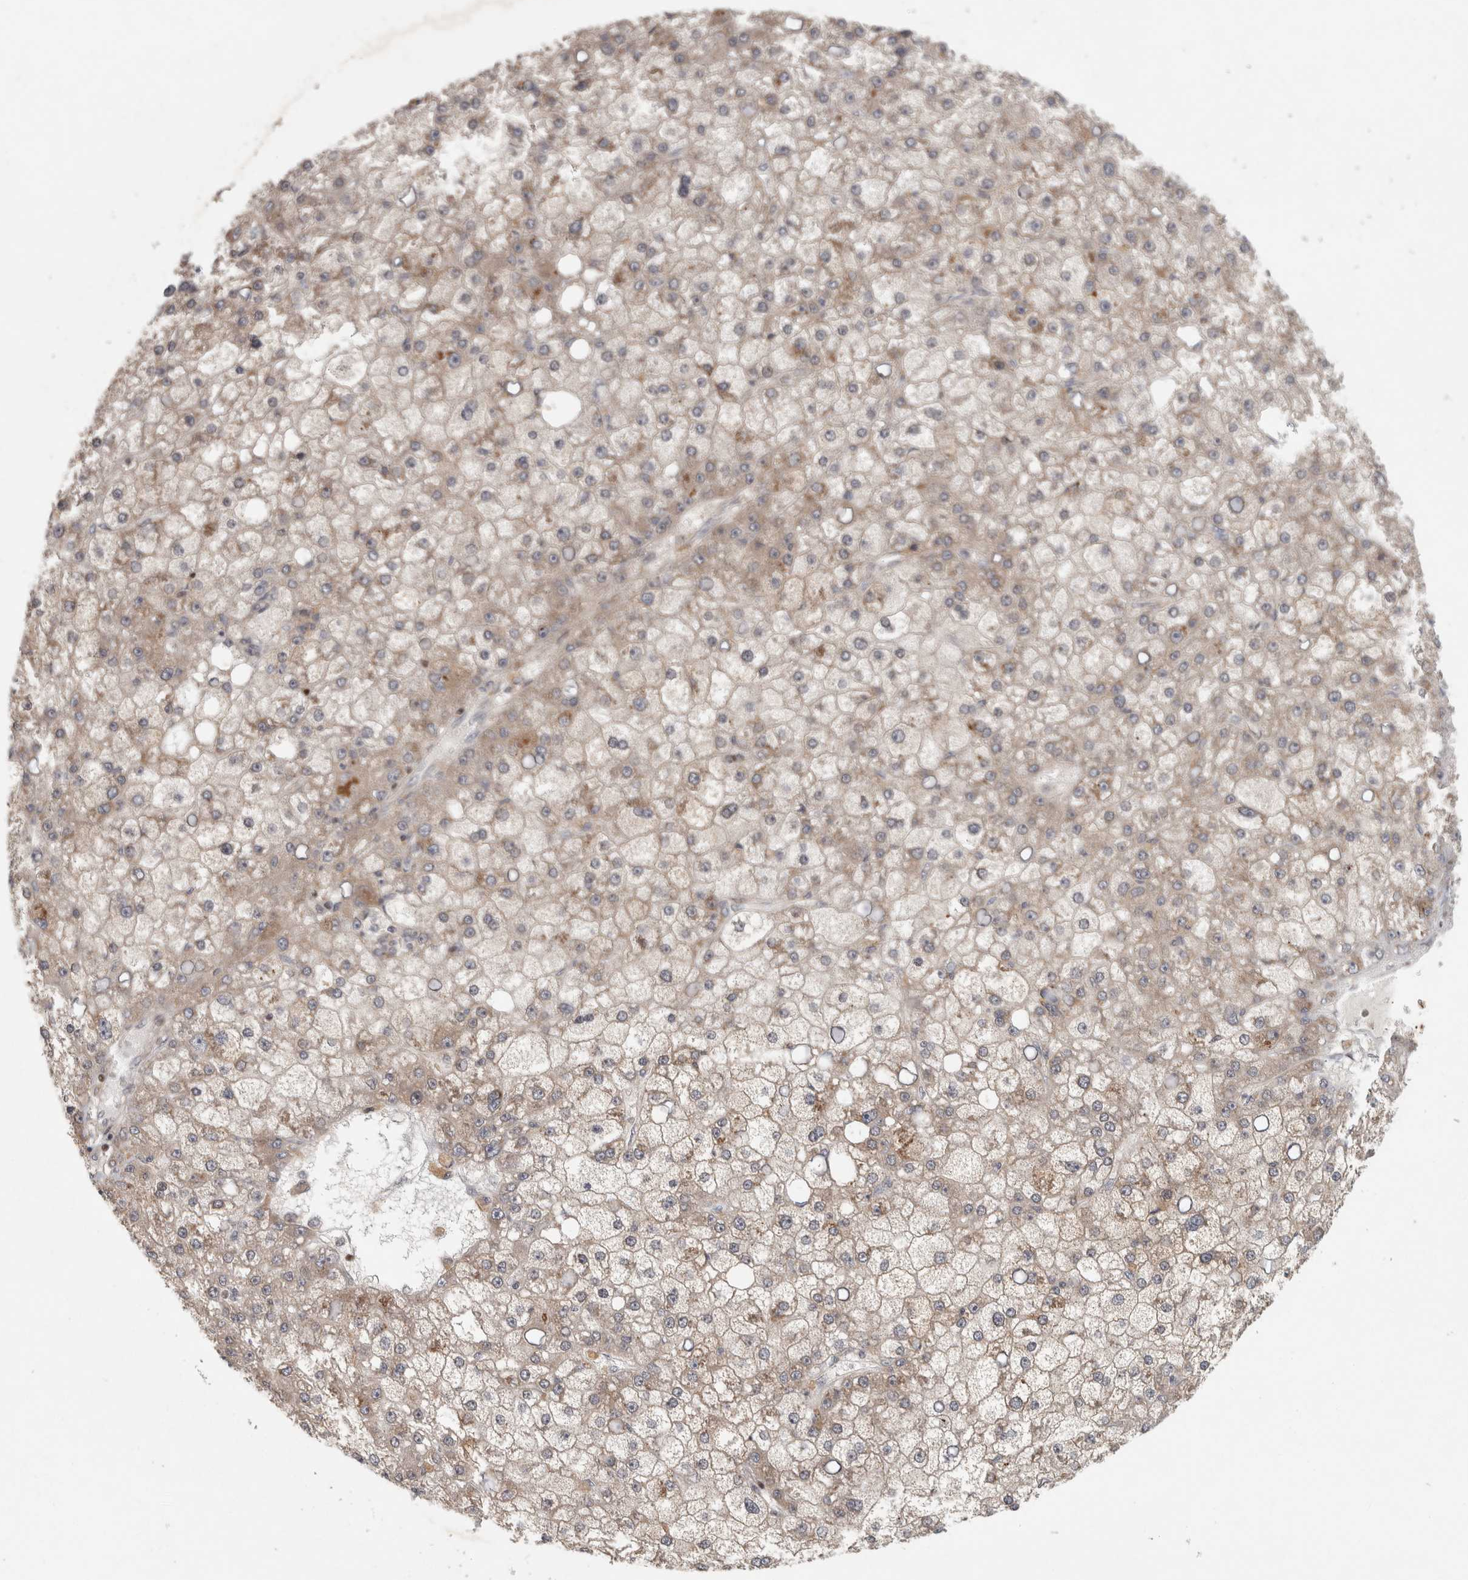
{"staining": {"intensity": "negative", "quantity": "none", "location": "none"}, "tissue": "liver cancer", "cell_type": "Tumor cells", "image_type": "cancer", "snomed": [{"axis": "morphology", "description": "Carcinoma, Hepatocellular, NOS"}, {"axis": "topography", "description": "Liver"}], "caption": "Histopathology image shows no protein positivity in tumor cells of liver hepatocellular carcinoma tissue.", "gene": "KDM8", "patient": {"sex": "male", "age": 67}}